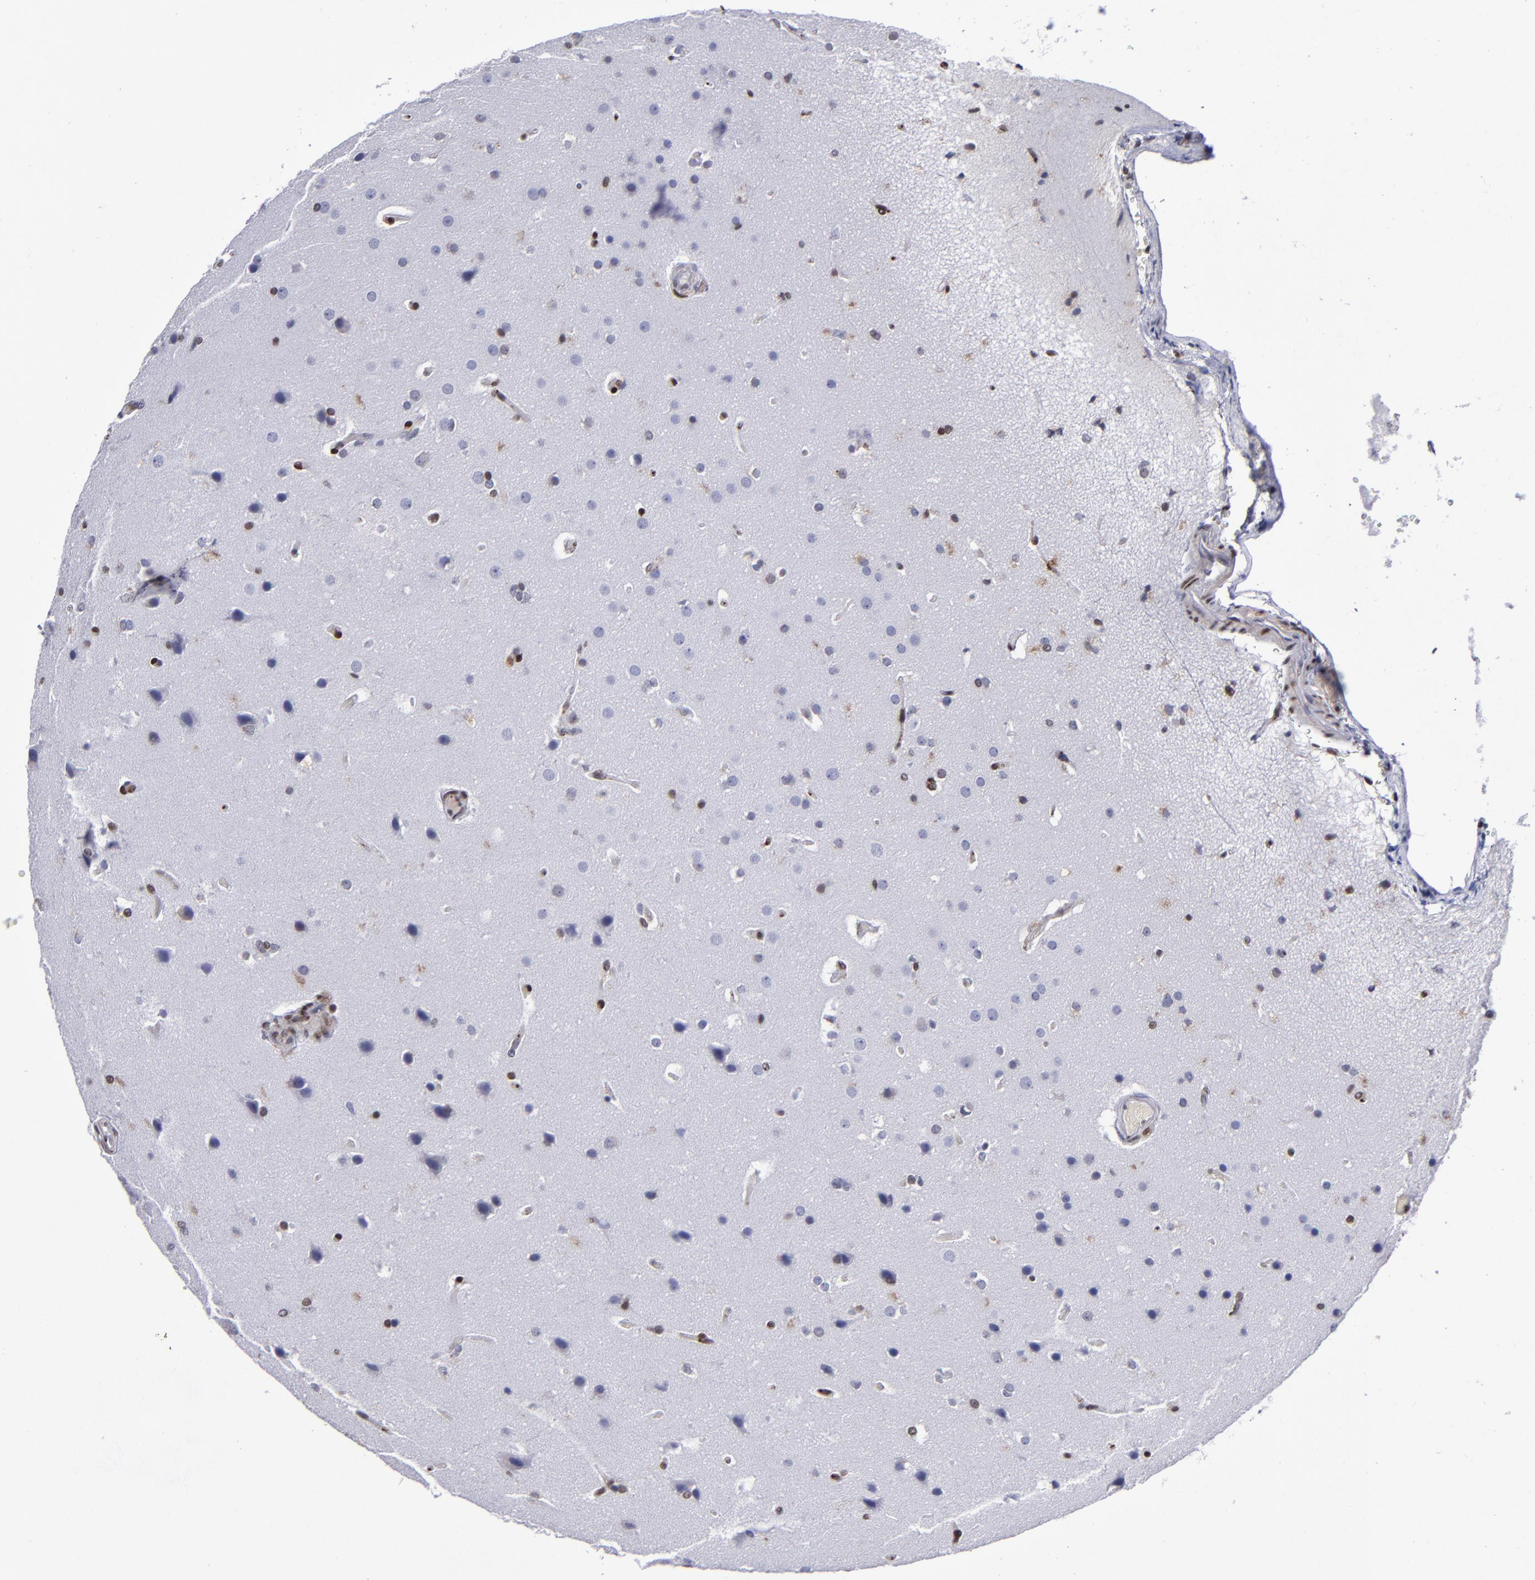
{"staining": {"intensity": "moderate", "quantity": "<25%", "location": "nuclear"}, "tissue": "glioma", "cell_type": "Tumor cells", "image_type": "cancer", "snomed": [{"axis": "morphology", "description": "Glioma, malignant, Low grade"}, {"axis": "topography", "description": "Cerebral cortex"}], "caption": "IHC of glioma reveals low levels of moderate nuclear positivity in about <25% of tumor cells. Immunohistochemistry stains the protein in brown and the nuclei are stained blue.", "gene": "MGMT", "patient": {"sex": "female", "age": 47}}